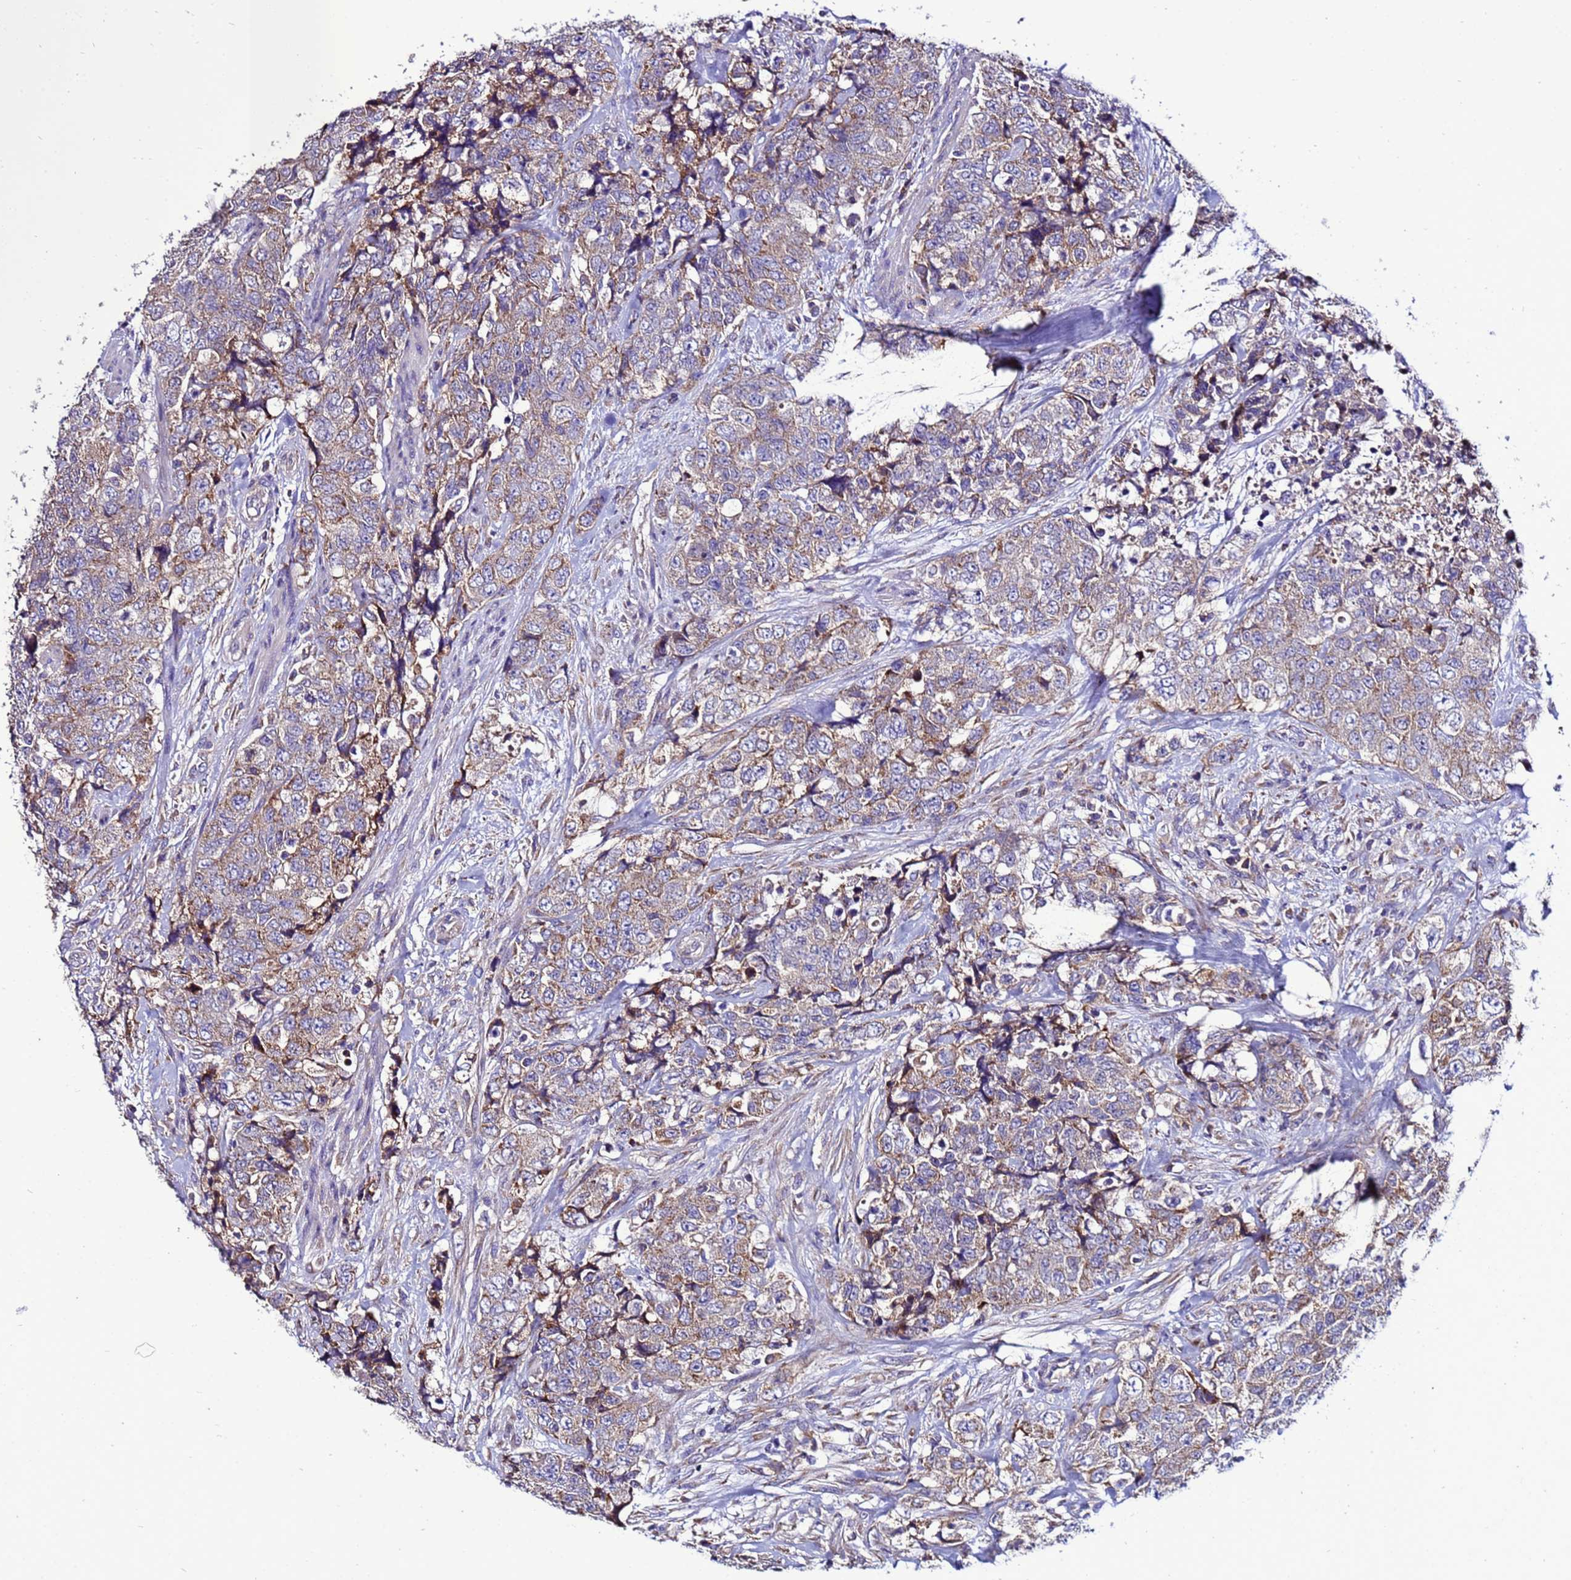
{"staining": {"intensity": "weak", "quantity": "25%-75%", "location": "cytoplasmic/membranous"}, "tissue": "urothelial cancer", "cell_type": "Tumor cells", "image_type": "cancer", "snomed": [{"axis": "morphology", "description": "Urothelial carcinoma, High grade"}, {"axis": "topography", "description": "Urinary bladder"}], "caption": "IHC (DAB (3,3'-diaminobenzidine)) staining of human urothelial cancer reveals weak cytoplasmic/membranous protein positivity in approximately 25%-75% of tumor cells. (brown staining indicates protein expression, while blue staining denotes nuclei).", "gene": "ANTKMT", "patient": {"sex": "female", "age": 78}}